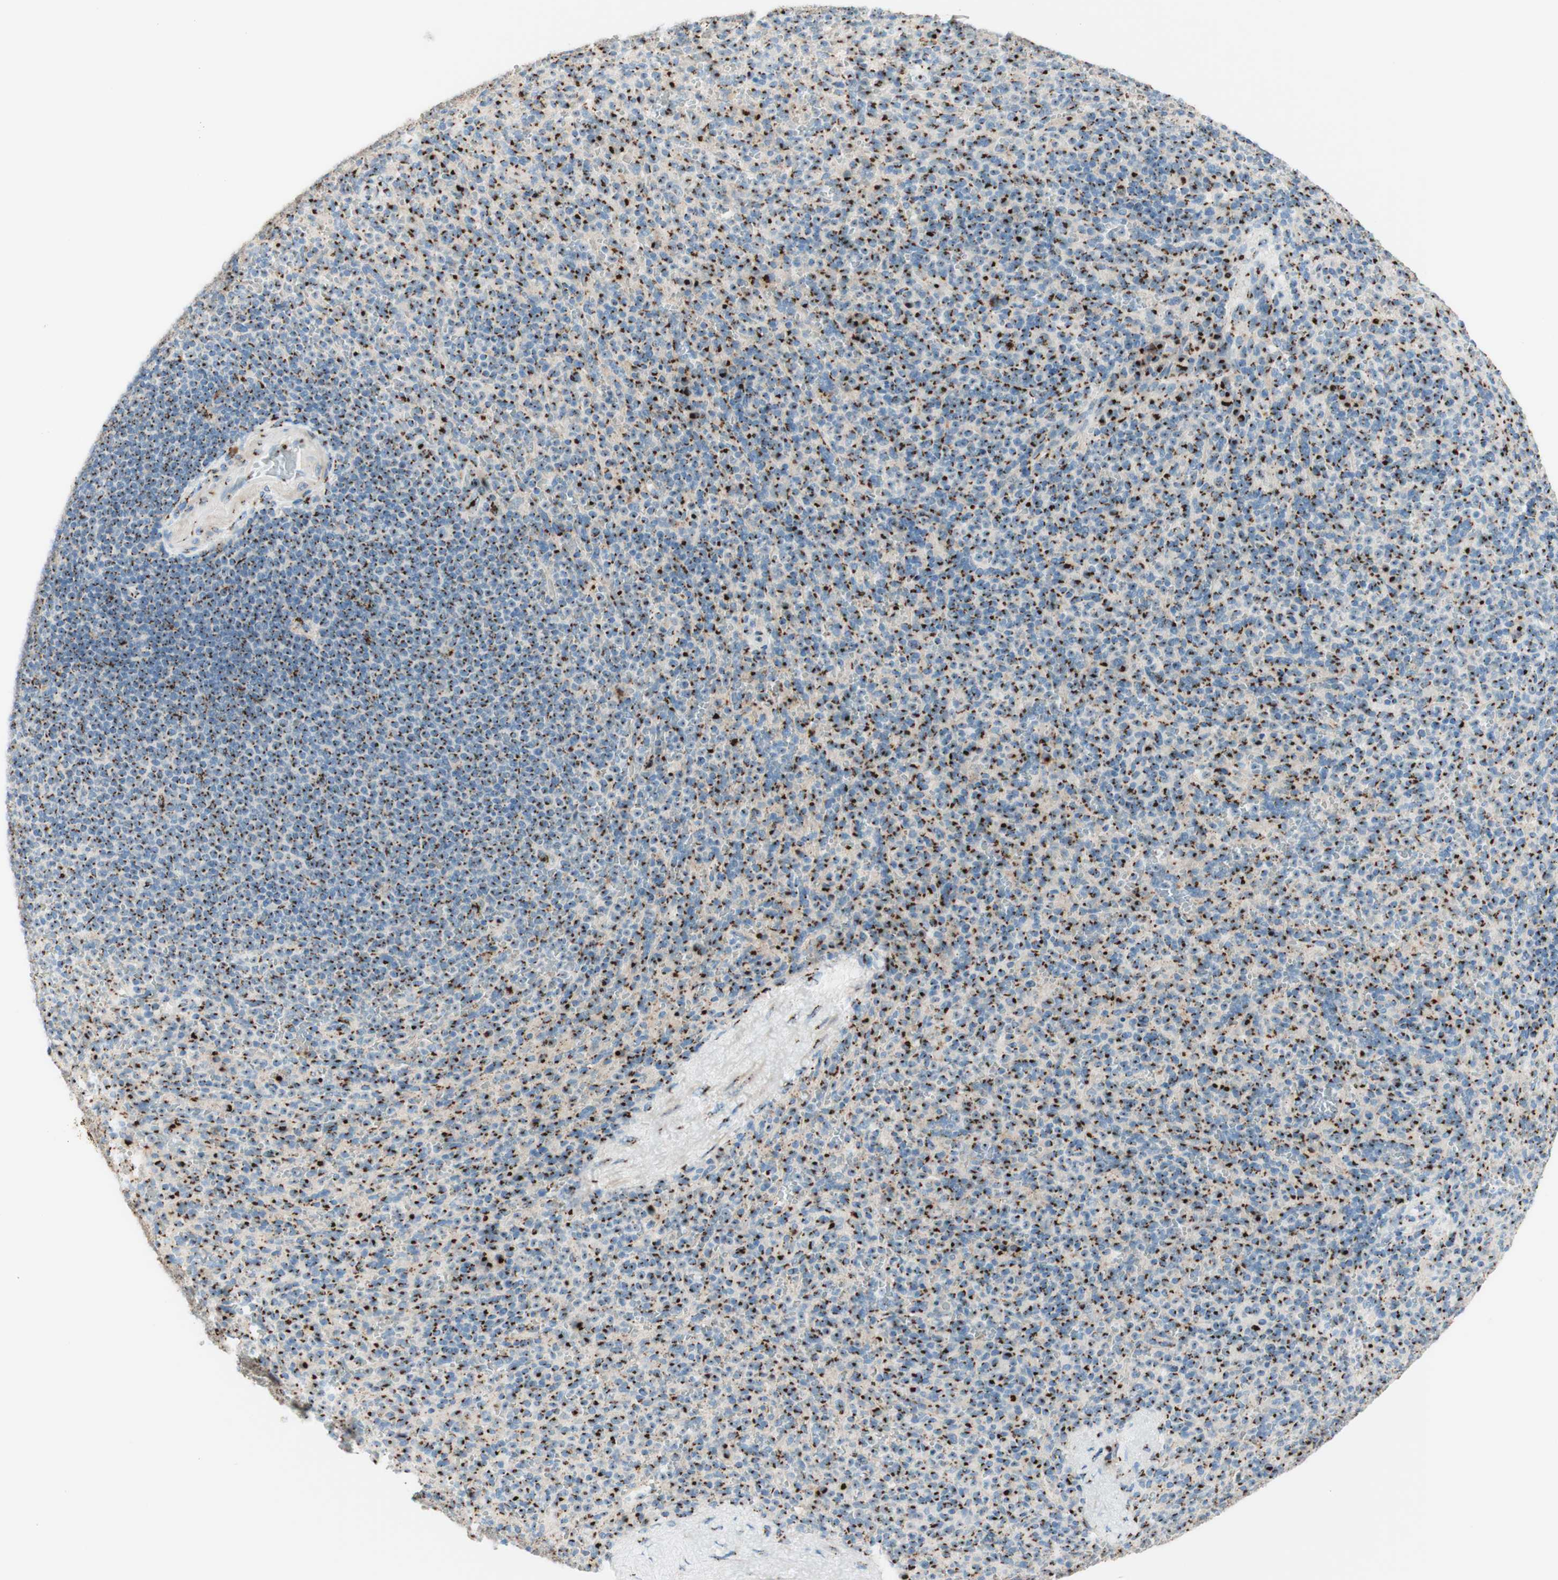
{"staining": {"intensity": "strong", "quantity": "25%-75%", "location": "cytoplasmic/membranous"}, "tissue": "spleen", "cell_type": "Cells in red pulp", "image_type": "normal", "snomed": [{"axis": "morphology", "description": "Normal tissue, NOS"}, {"axis": "topography", "description": "Spleen"}], "caption": "Immunohistochemical staining of normal human spleen displays strong cytoplasmic/membranous protein positivity in approximately 25%-75% of cells in red pulp.", "gene": "GOLGB1", "patient": {"sex": "male", "age": 36}}